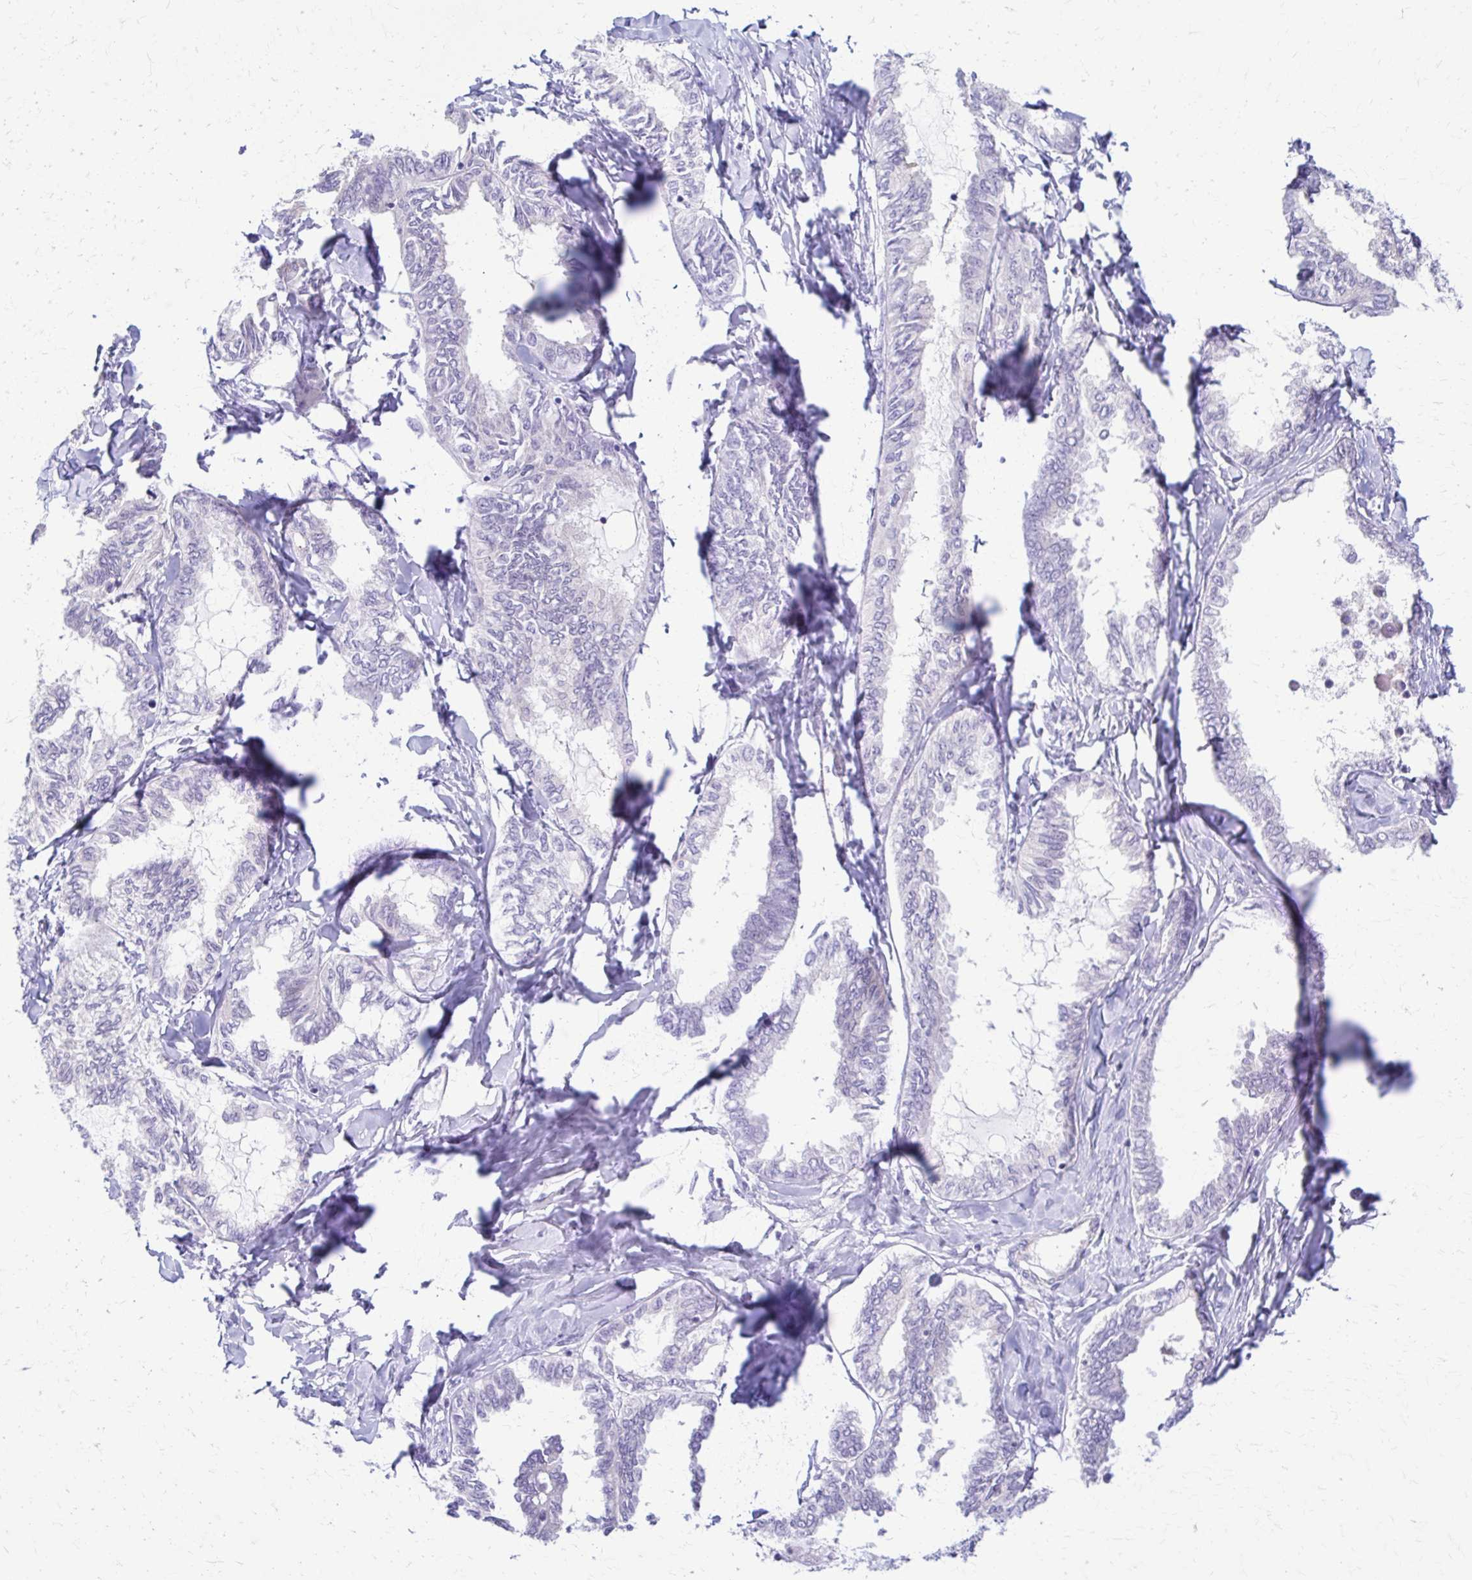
{"staining": {"intensity": "negative", "quantity": "none", "location": "none"}, "tissue": "ovarian cancer", "cell_type": "Tumor cells", "image_type": "cancer", "snomed": [{"axis": "morphology", "description": "Carcinoma, endometroid"}, {"axis": "topography", "description": "Ovary"}], "caption": "High magnification brightfield microscopy of ovarian endometroid carcinoma stained with DAB (3,3'-diaminobenzidine) (brown) and counterstained with hematoxylin (blue): tumor cells show no significant positivity.", "gene": "DSP", "patient": {"sex": "female", "age": 70}}